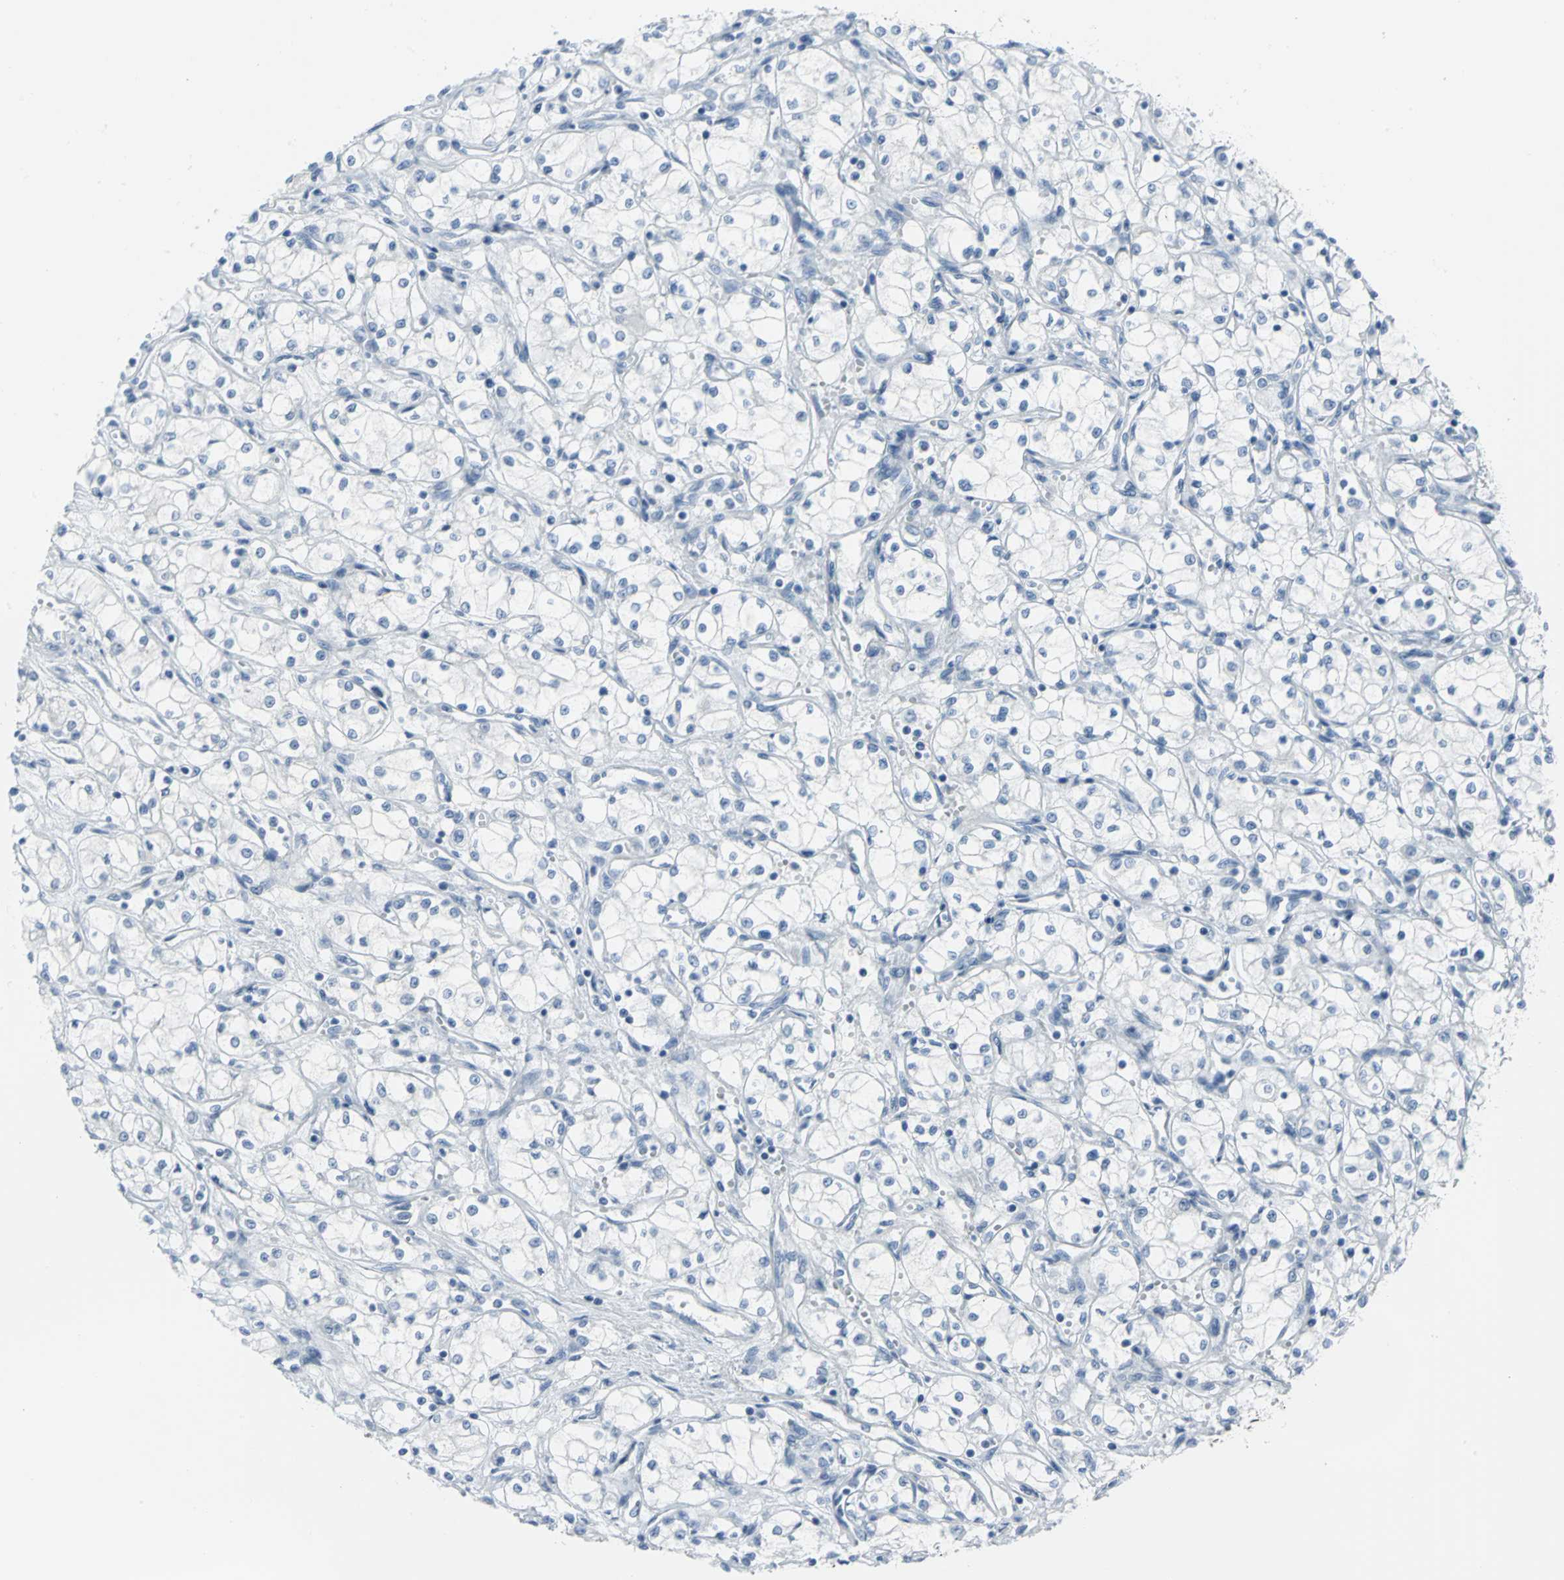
{"staining": {"intensity": "negative", "quantity": "none", "location": "none"}, "tissue": "renal cancer", "cell_type": "Tumor cells", "image_type": "cancer", "snomed": [{"axis": "morphology", "description": "Normal tissue, NOS"}, {"axis": "morphology", "description": "Adenocarcinoma, NOS"}, {"axis": "topography", "description": "Kidney"}], "caption": "Tumor cells are negative for protein expression in human renal adenocarcinoma. (DAB immunohistochemistry (IHC), high magnification).", "gene": "MCM3", "patient": {"sex": "male", "age": 59}}